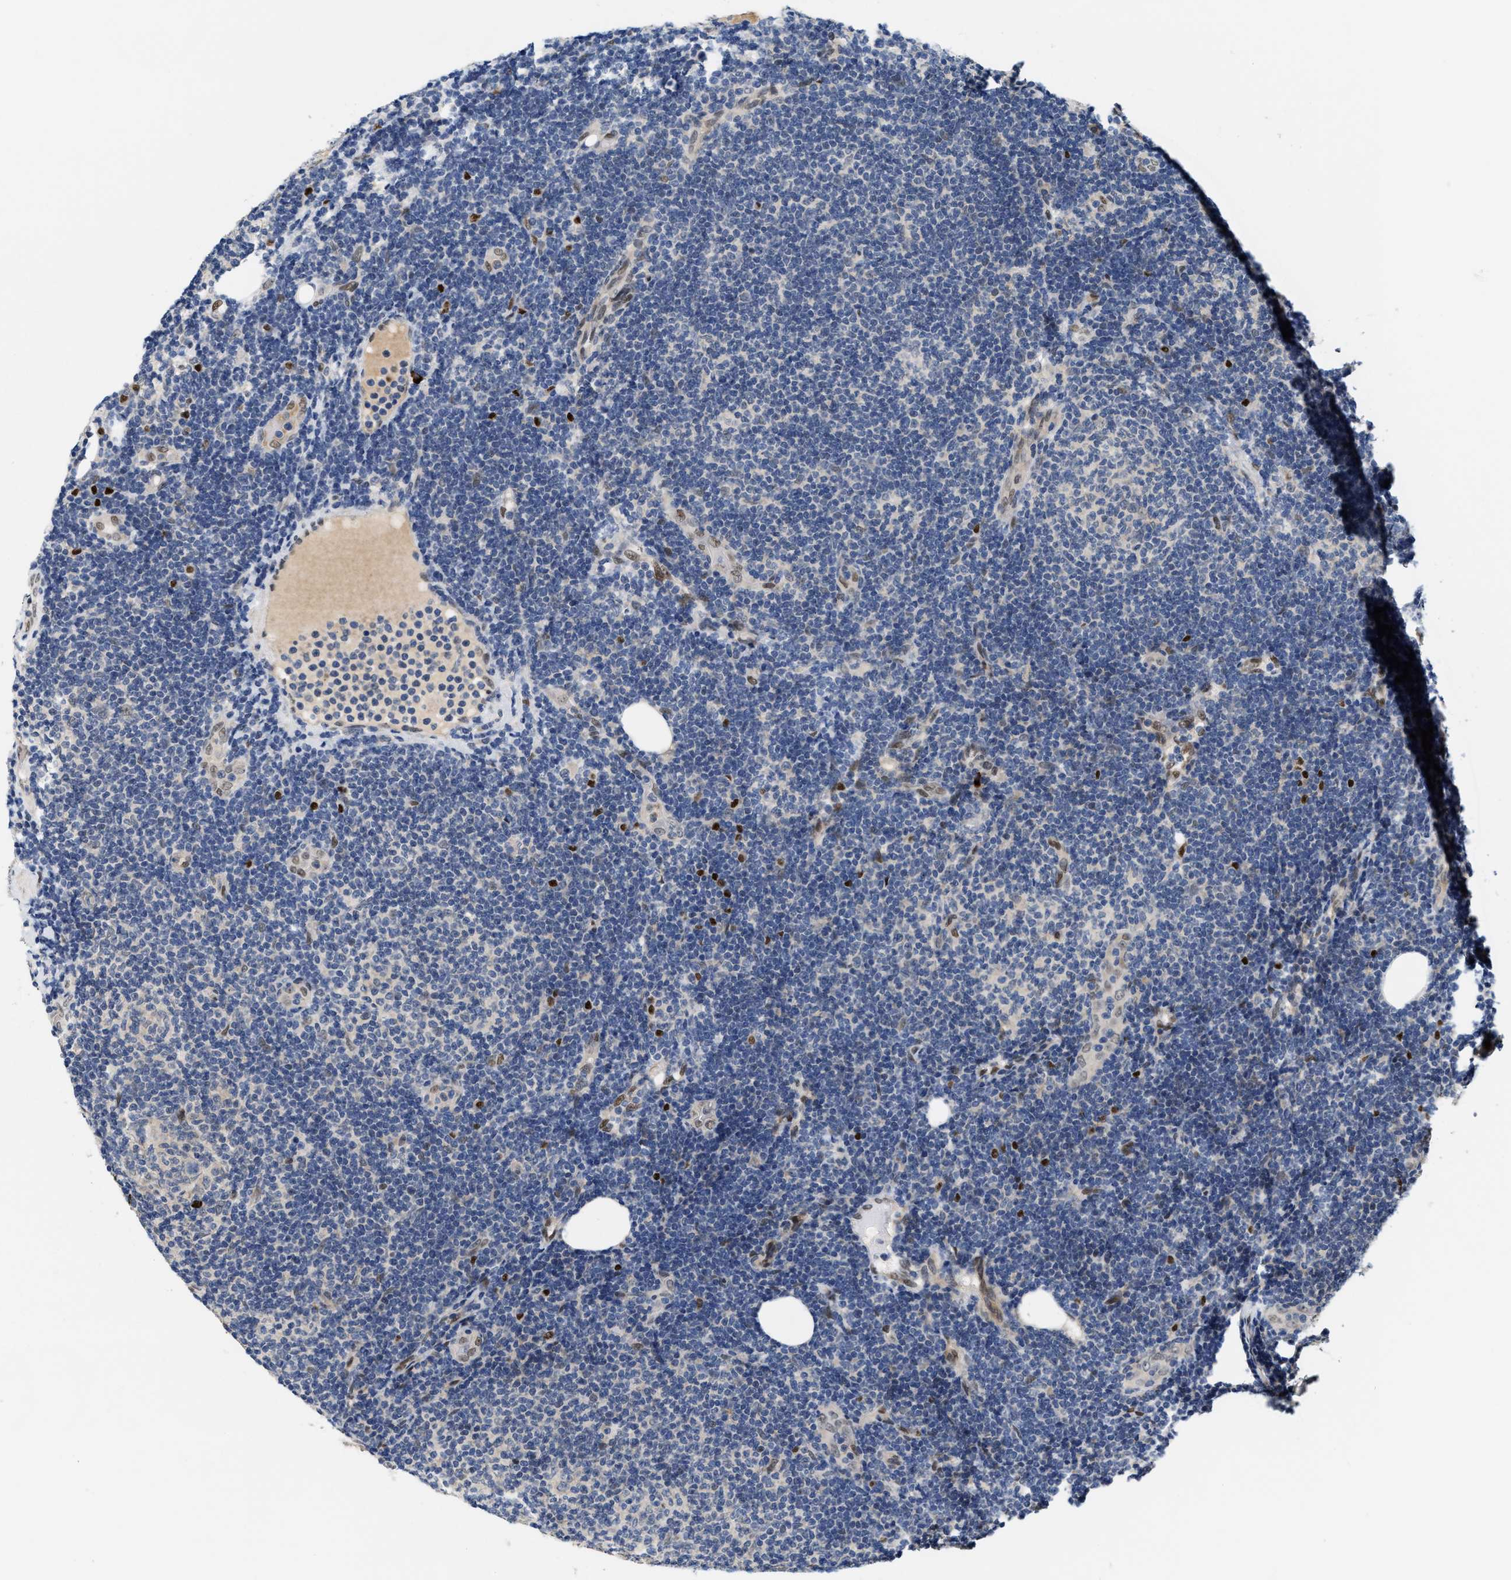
{"staining": {"intensity": "negative", "quantity": "none", "location": "none"}, "tissue": "lymphoma", "cell_type": "Tumor cells", "image_type": "cancer", "snomed": [{"axis": "morphology", "description": "Malignant lymphoma, non-Hodgkin's type, Low grade"}, {"axis": "topography", "description": "Lymph node"}], "caption": "Malignant lymphoma, non-Hodgkin's type (low-grade) stained for a protein using immunohistochemistry (IHC) displays no staining tumor cells.", "gene": "TCF4", "patient": {"sex": "male", "age": 83}}